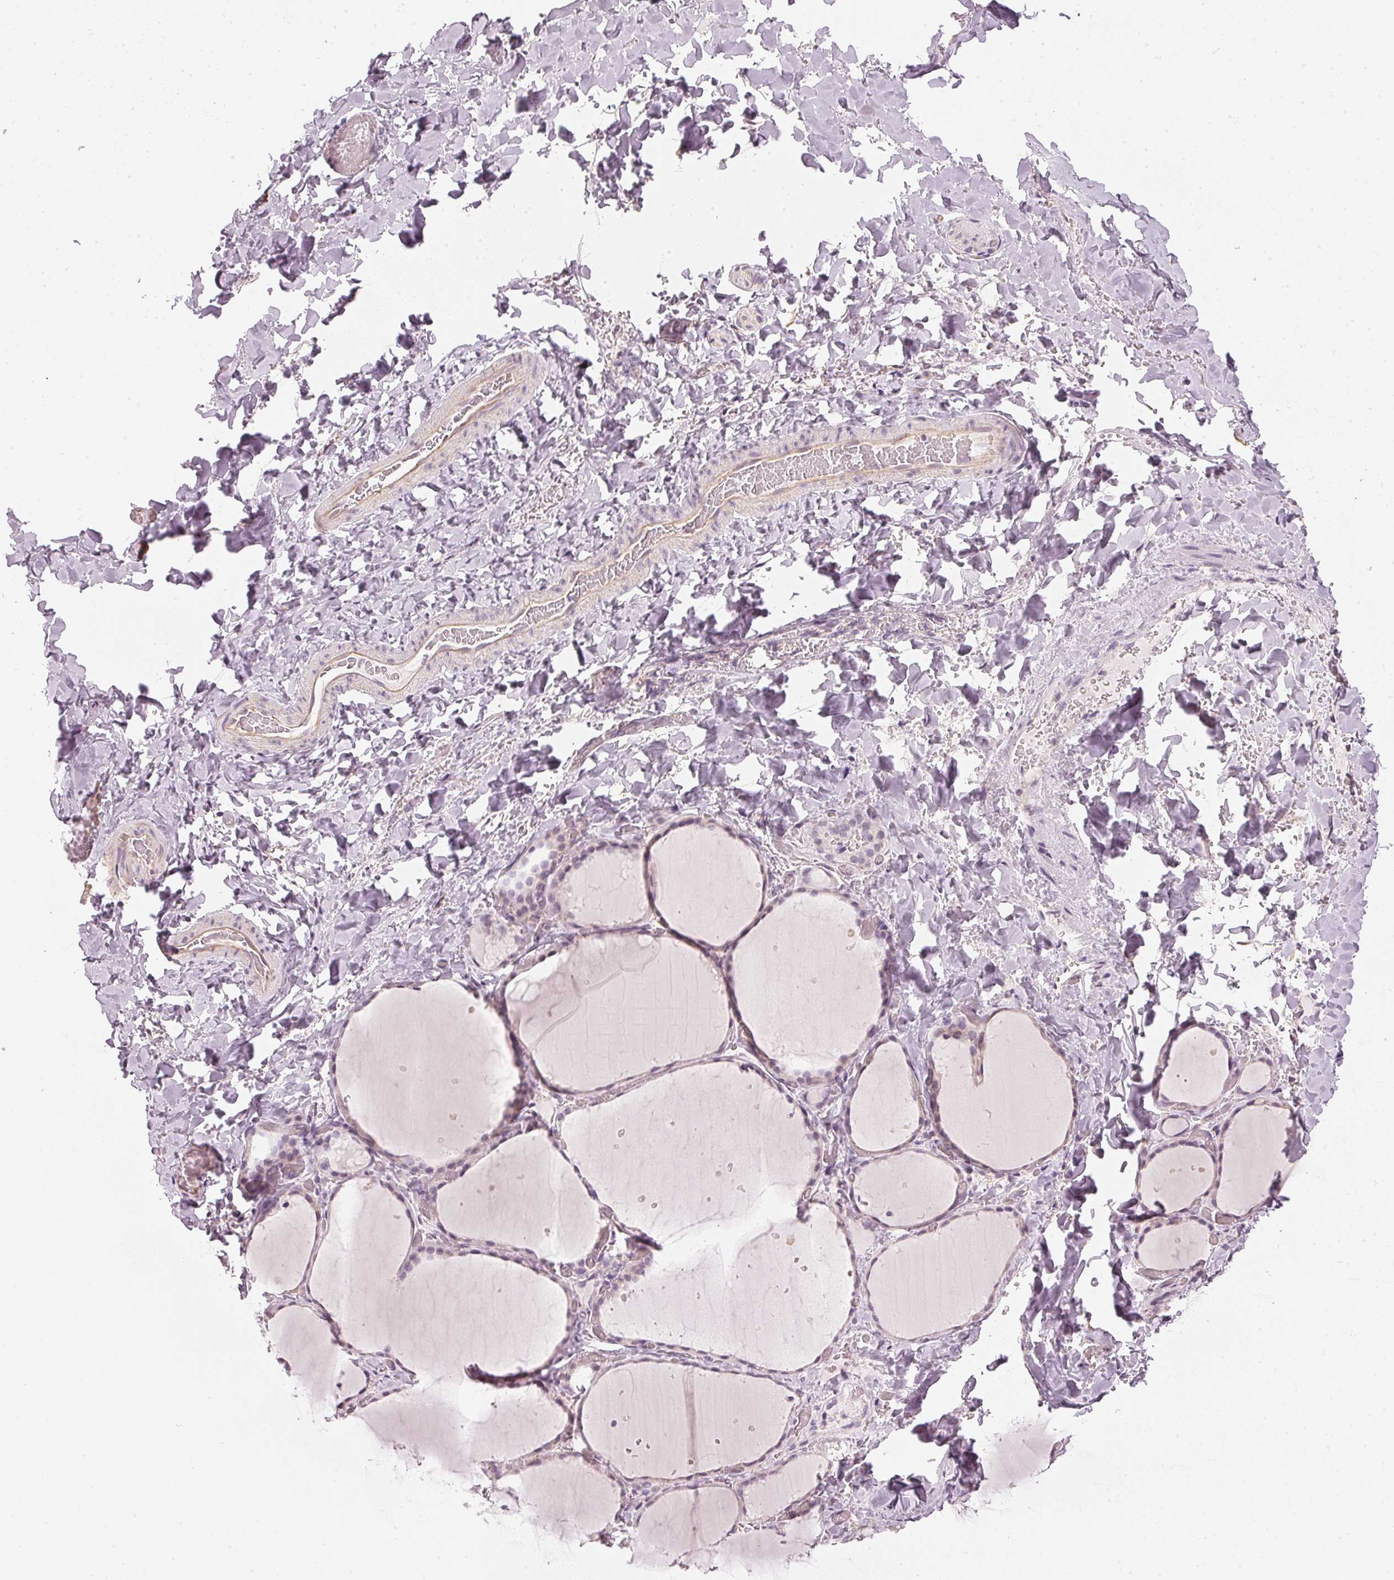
{"staining": {"intensity": "negative", "quantity": "none", "location": "none"}, "tissue": "thyroid gland", "cell_type": "Glandular cells", "image_type": "normal", "snomed": [{"axis": "morphology", "description": "Normal tissue, NOS"}, {"axis": "topography", "description": "Thyroid gland"}], "caption": "This photomicrograph is of unremarkable thyroid gland stained with immunohistochemistry (IHC) to label a protein in brown with the nuclei are counter-stained blue. There is no staining in glandular cells.", "gene": "APLP1", "patient": {"sex": "female", "age": 36}}